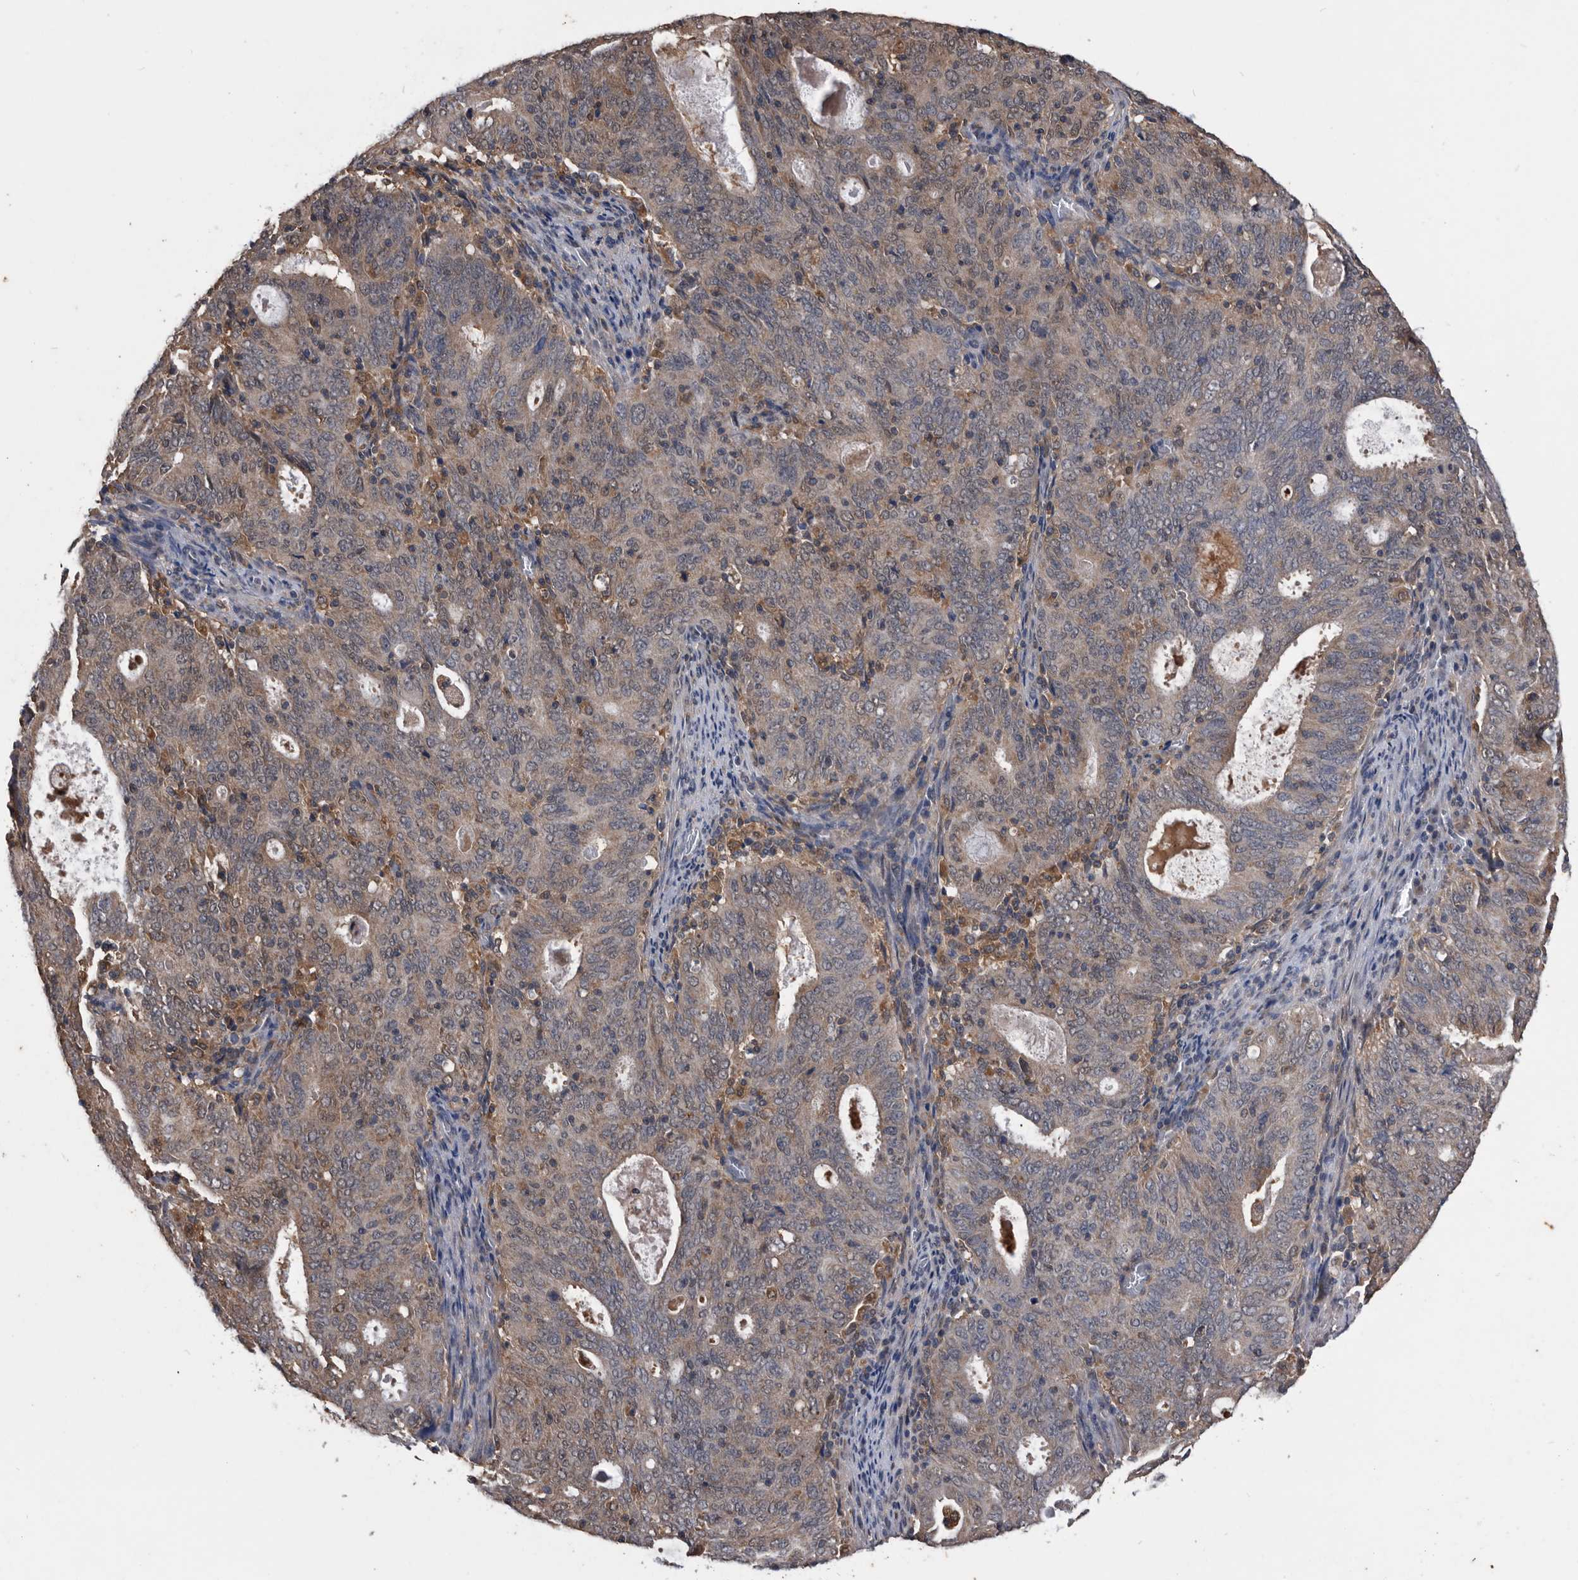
{"staining": {"intensity": "moderate", "quantity": "25%-75%", "location": "cytoplasmic/membranous"}, "tissue": "cervical cancer", "cell_type": "Tumor cells", "image_type": "cancer", "snomed": [{"axis": "morphology", "description": "Adenocarcinoma, NOS"}, {"axis": "topography", "description": "Cervix"}], "caption": "Protein expression analysis of human cervical cancer reveals moderate cytoplasmic/membranous staining in approximately 25%-75% of tumor cells.", "gene": "NRBP1", "patient": {"sex": "female", "age": 44}}